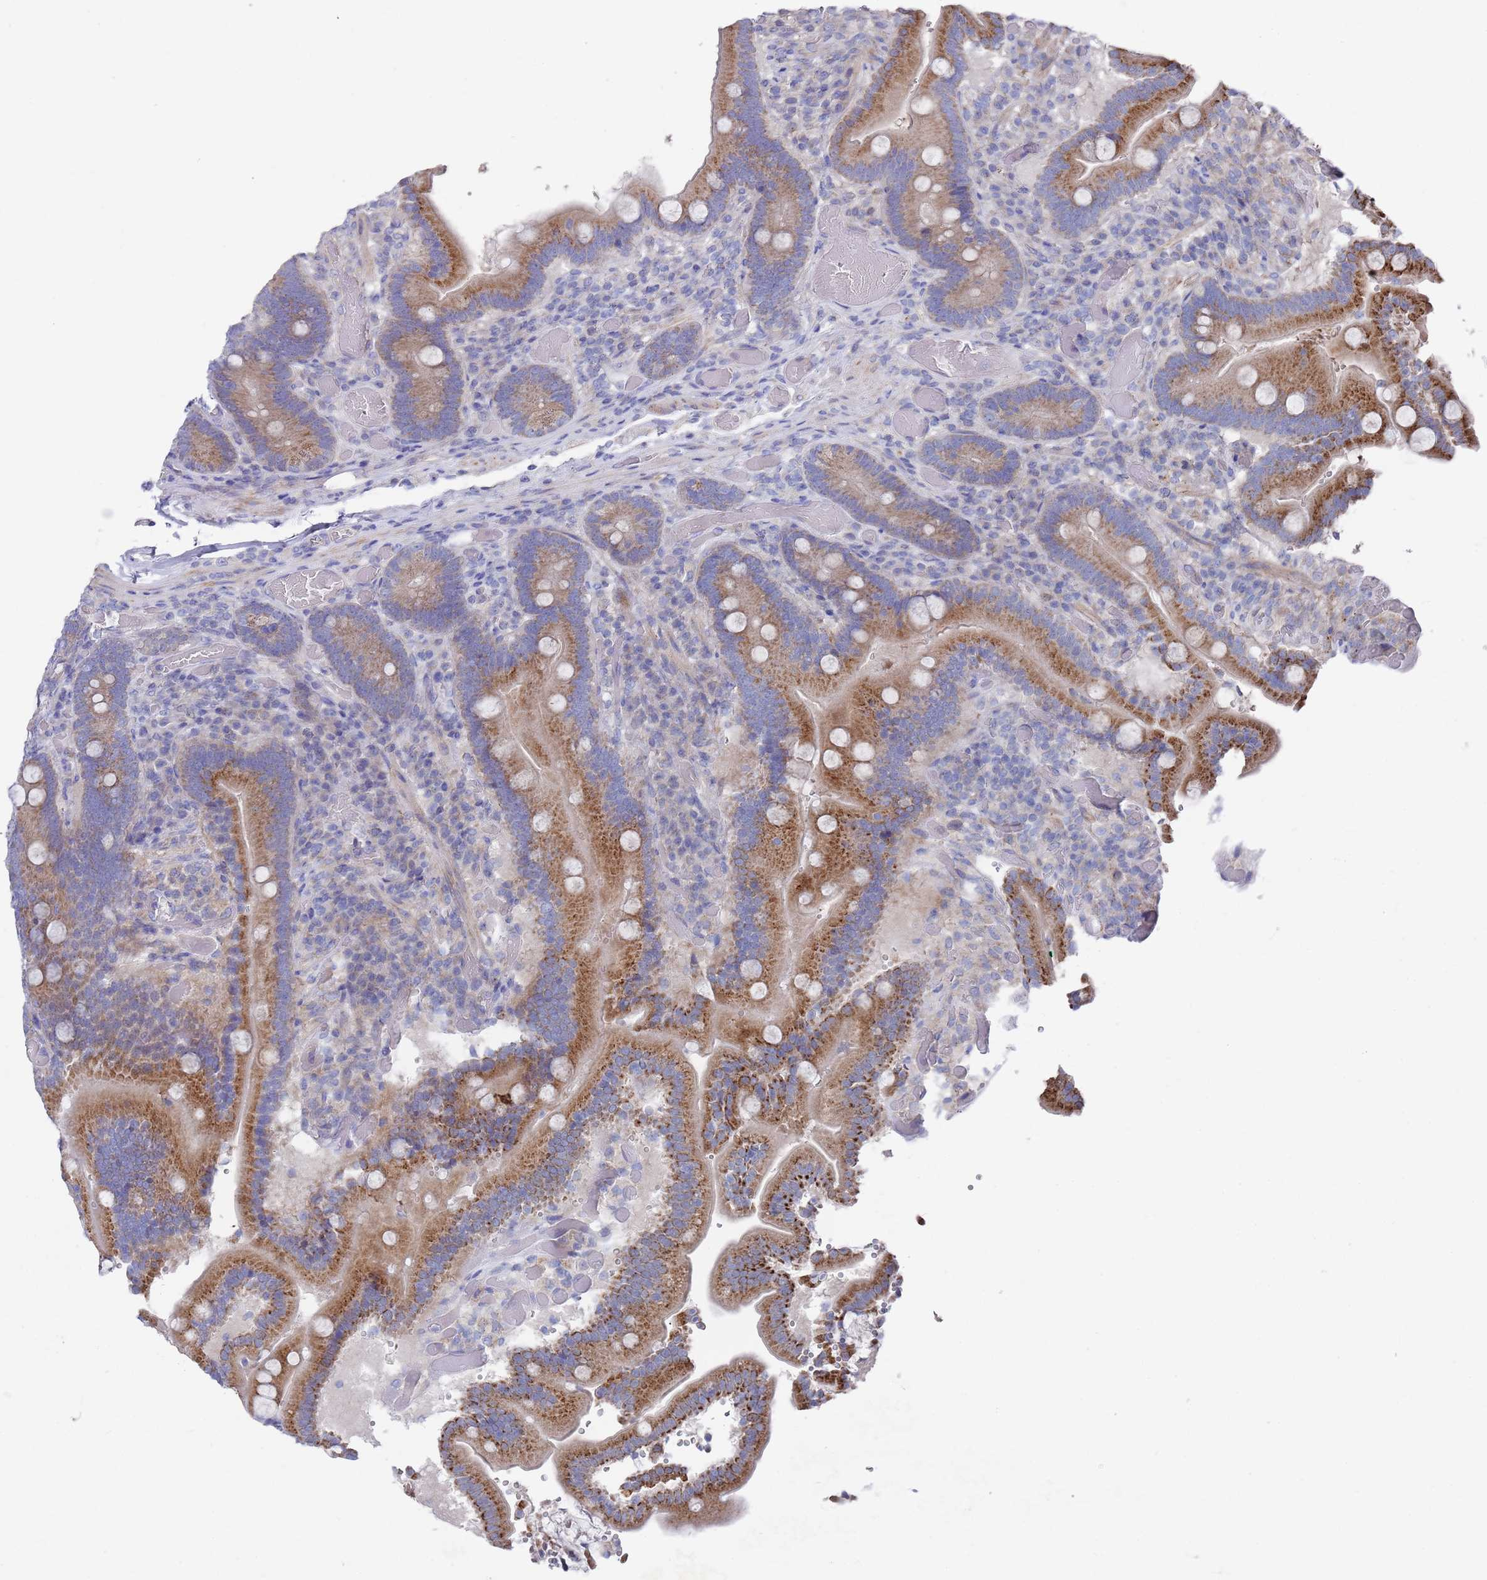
{"staining": {"intensity": "strong", "quantity": "25%-75%", "location": "cytoplasmic/membranous"}, "tissue": "duodenum", "cell_type": "Glandular cells", "image_type": "normal", "snomed": [{"axis": "morphology", "description": "Normal tissue, NOS"}, {"axis": "topography", "description": "Duodenum"}], "caption": "IHC histopathology image of normal duodenum: human duodenum stained using immunohistochemistry (IHC) demonstrates high levels of strong protein expression localized specifically in the cytoplasmic/membranous of glandular cells, appearing as a cytoplasmic/membranous brown color.", "gene": "SCAPER", "patient": {"sex": "female", "age": 62}}